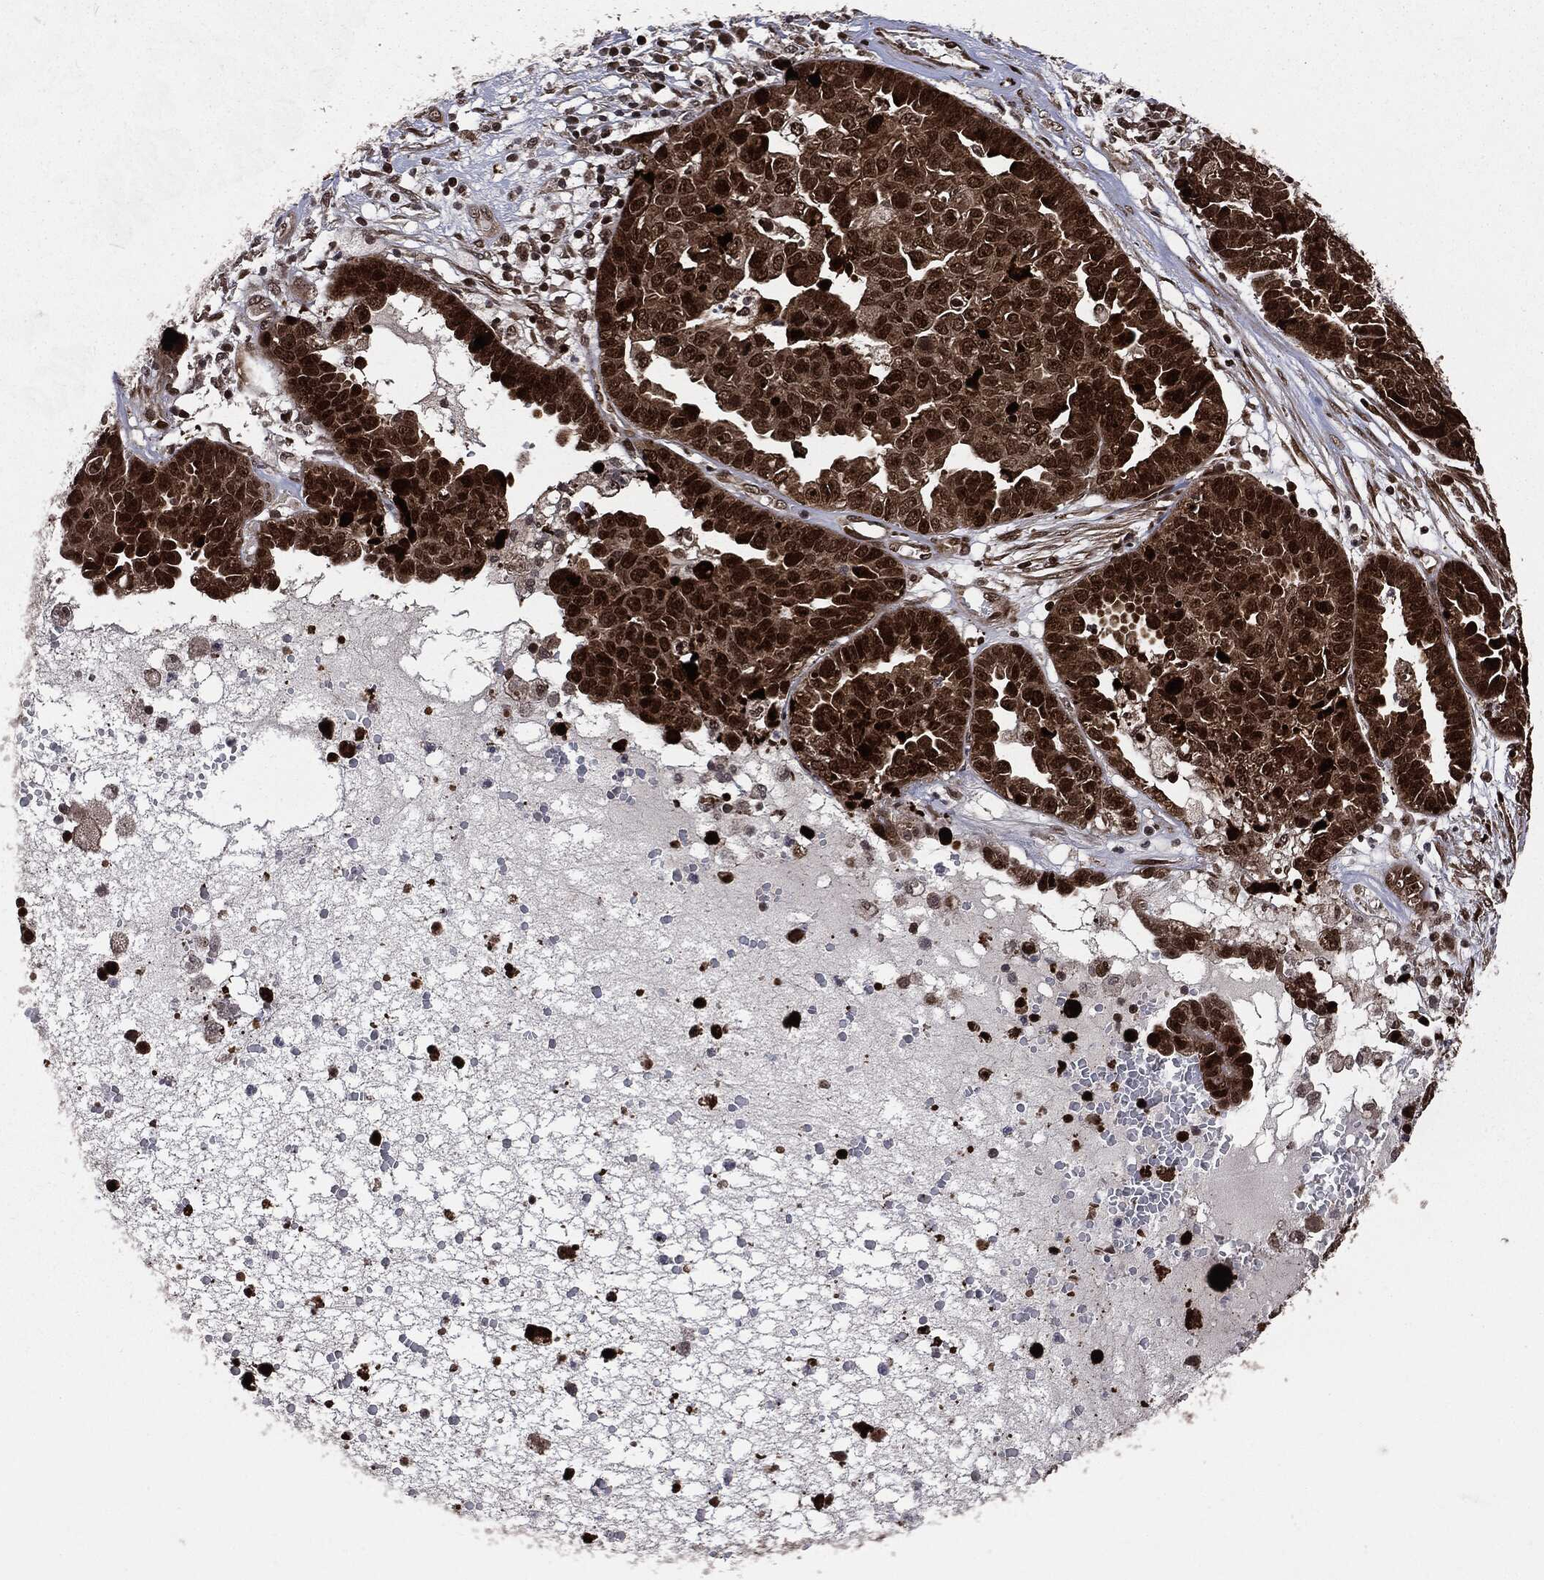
{"staining": {"intensity": "strong", "quantity": ">75%", "location": "cytoplasmic/membranous,nuclear"}, "tissue": "ovarian cancer", "cell_type": "Tumor cells", "image_type": "cancer", "snomed": [{"axis": "morphology", "description": "Cystadenocarcinoma, serous, NOS"}, {"axis": "topography", "description": "Ovary"}], "caption": "Tumor cells demonstrate strong cytoplasmic/membranous and nuclear positivity in about >75% of cells in serous cystadenocarcinoma (ovarian).", "gene": "SMAD4", "patient": {"sex": "female", "age": 87}}